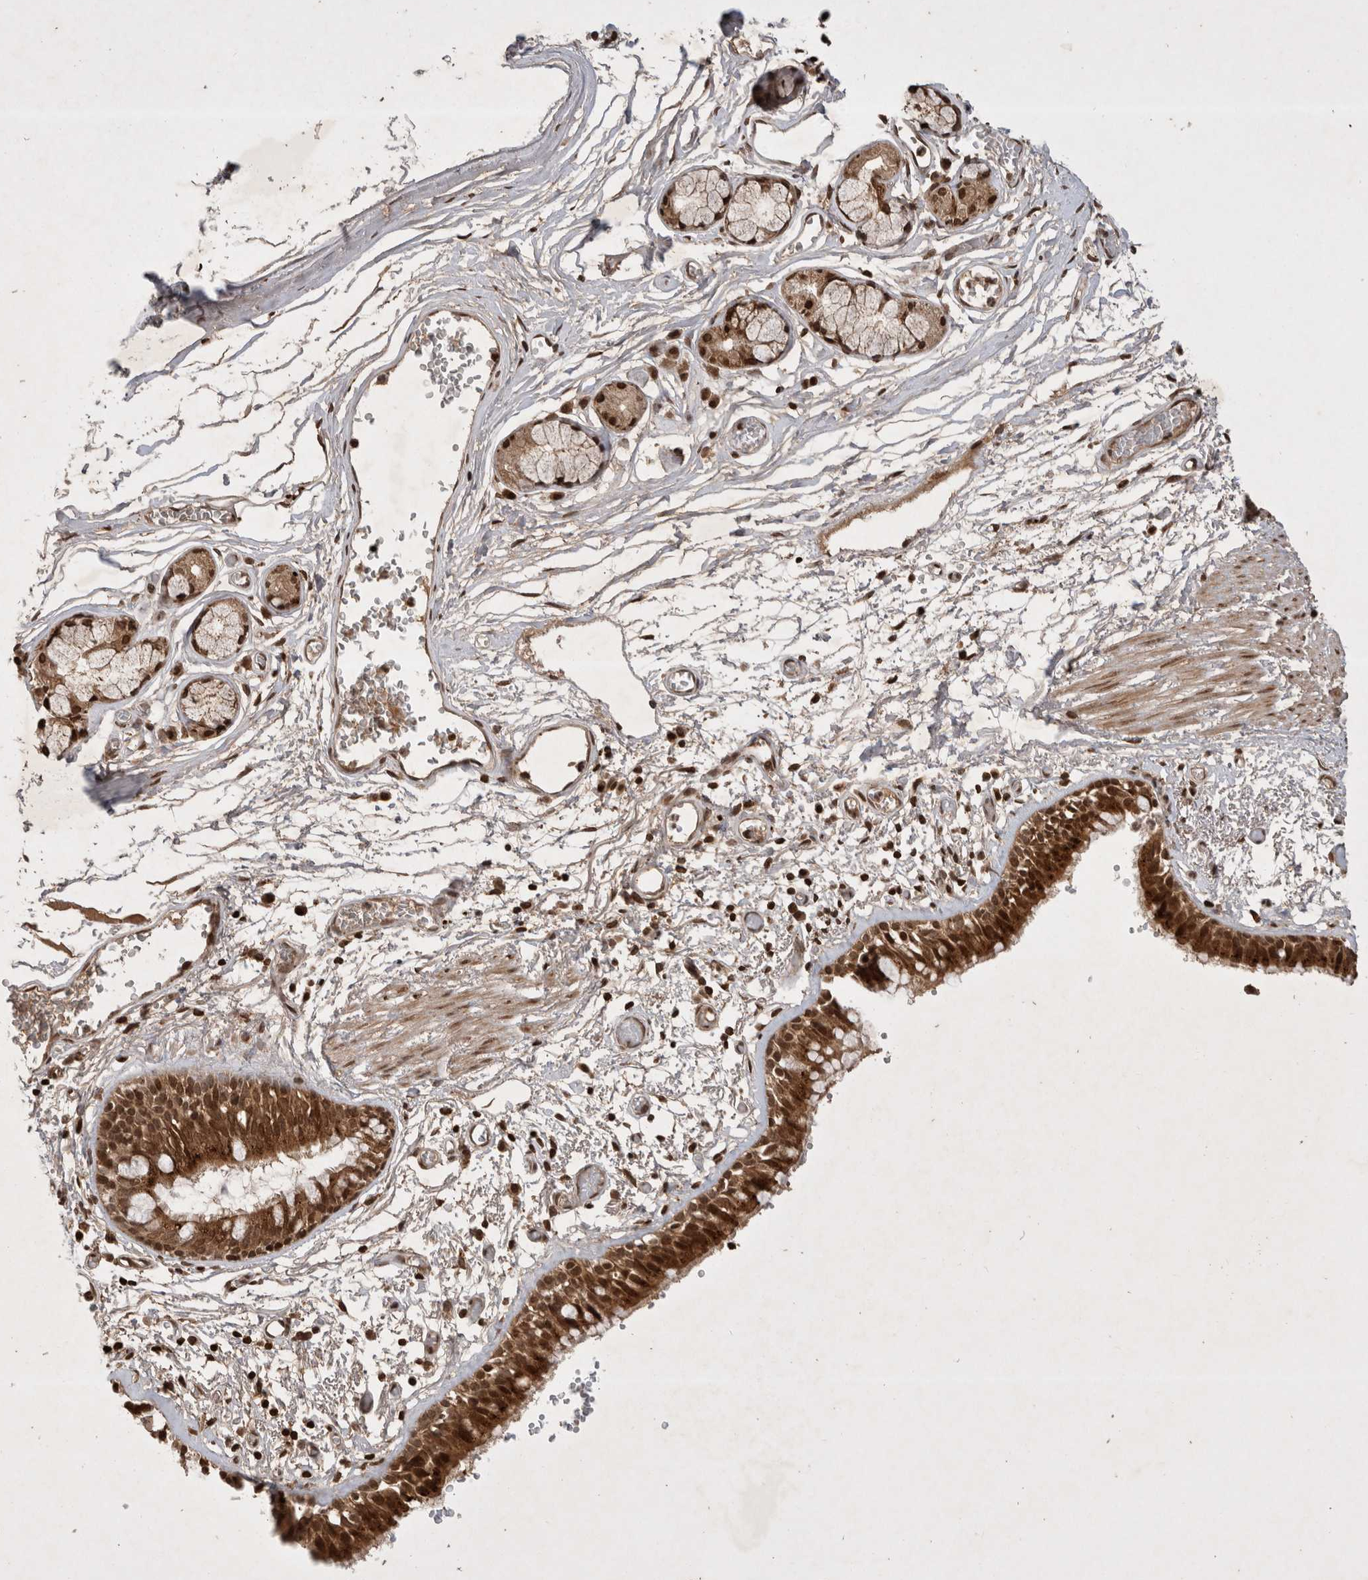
{"staining": {"intensity": "strong", "quantity": ">75%", "location": "cytoplasmic/membranous,nuclear"}, "tissue": "bronchus", "cell_type": "Respiratory epithelial cells", "image_type": "normal", "snomed": [{"axis": "morphology", "description": "Normal tissue, NOS"}, {"axis": "topography", "description": "Bronchus"}, {"axis": "topography", "description": "Lung"}], "caption": "Strong cytoplasmic/membranous,nuclear staining is appreciated in about >75% of respiratory epithelial cells in normal bronchus.", "gene": "FAM221A", "patient": {"sex": "male", "age": 56}}